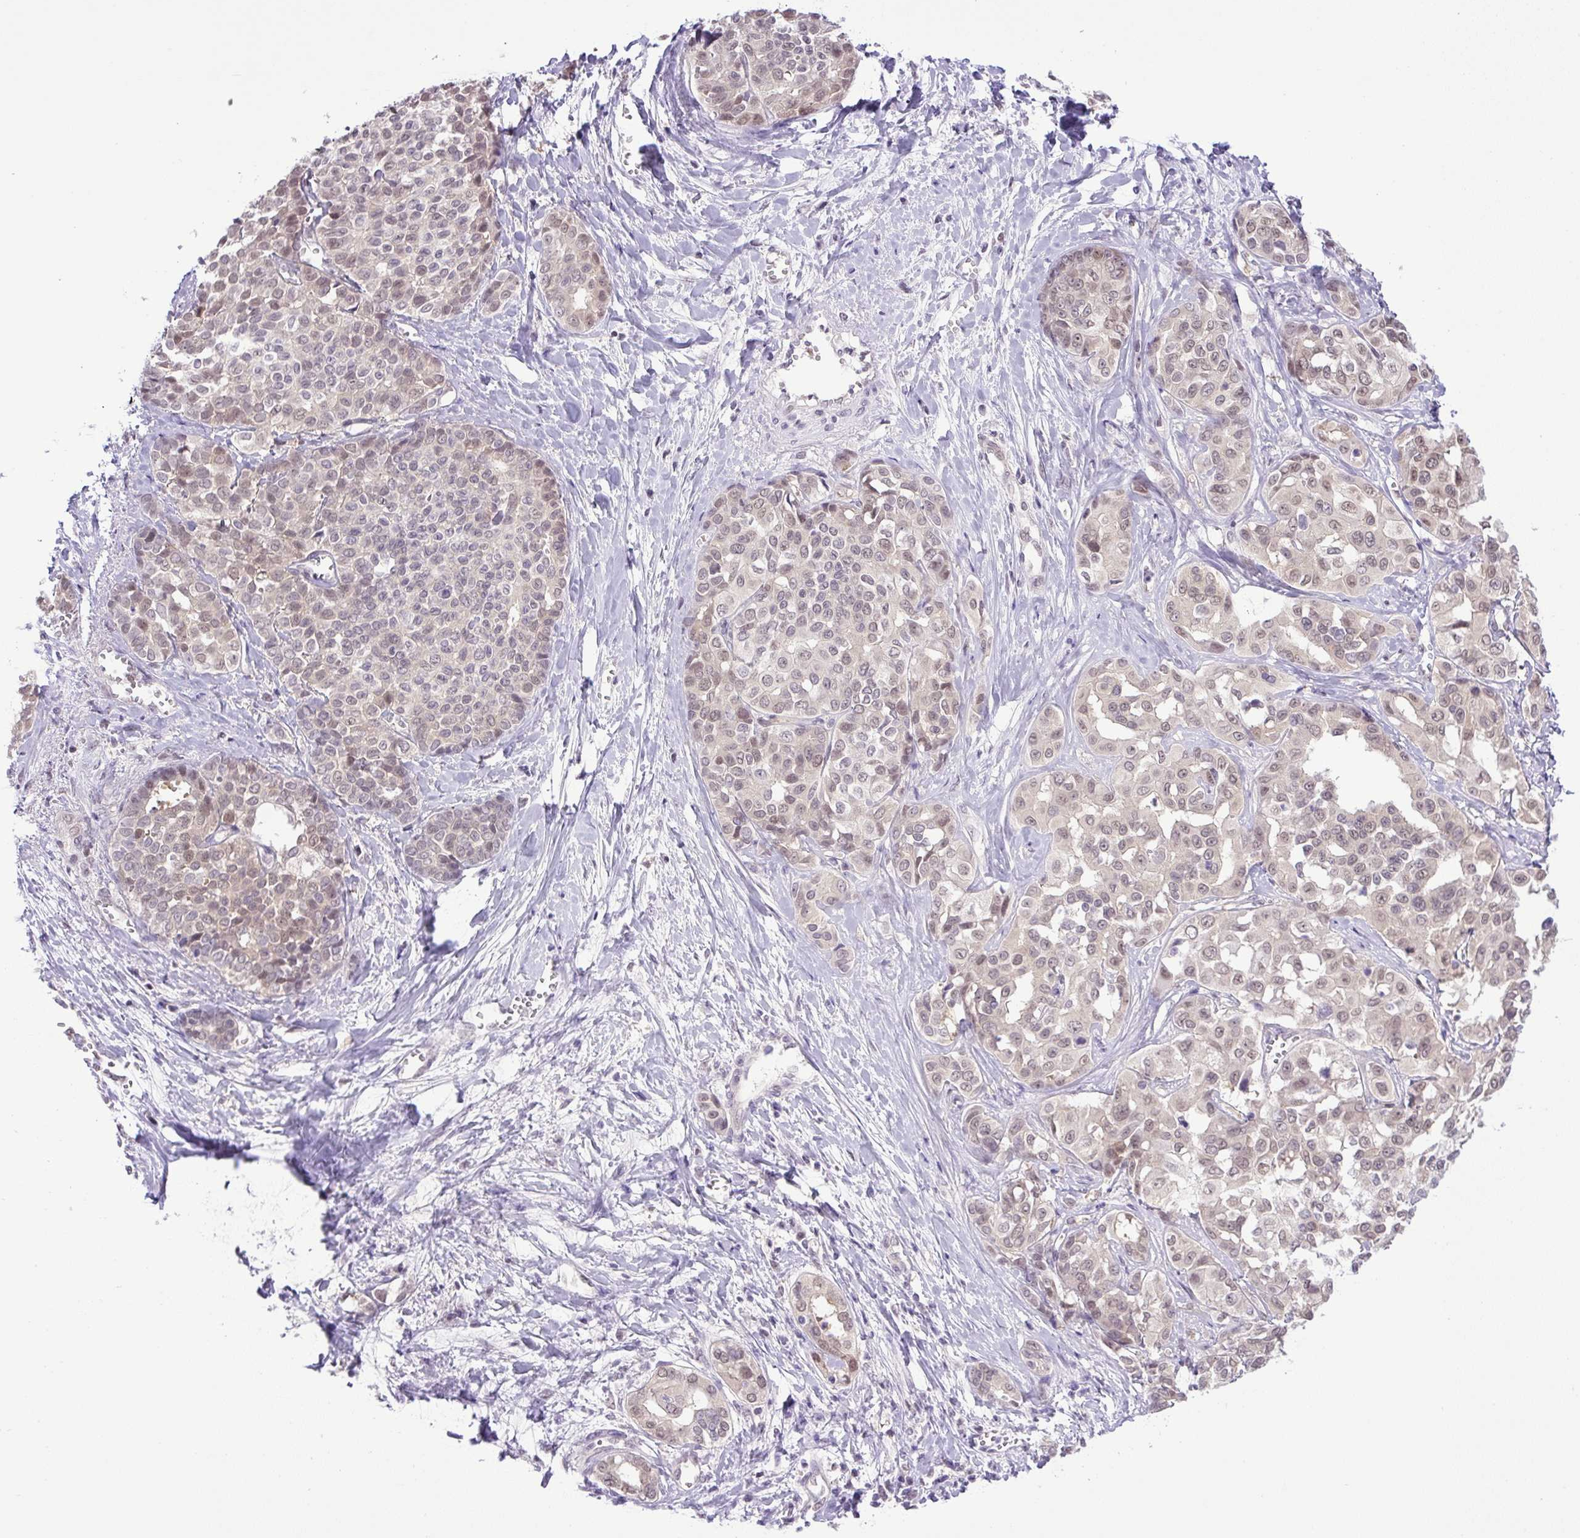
{"staining": {"intensity": "weak", "quantity": "<25%", "location": "nuclear"}, "tissue": "liver cancer", "cell_type": "Tumor cells", "image_type": "cancer", "snomed": [{"axis": "morphology", "description": "Cholangiocarcinoma"}, {"axis": "topography", "description": "Liver"}], "caption": "IHC of human cholangiocarcinoma (liver) shows no expression in tumor cells.", "gene": "SGTA", "patient": {"sex": "female", "age": 77}}